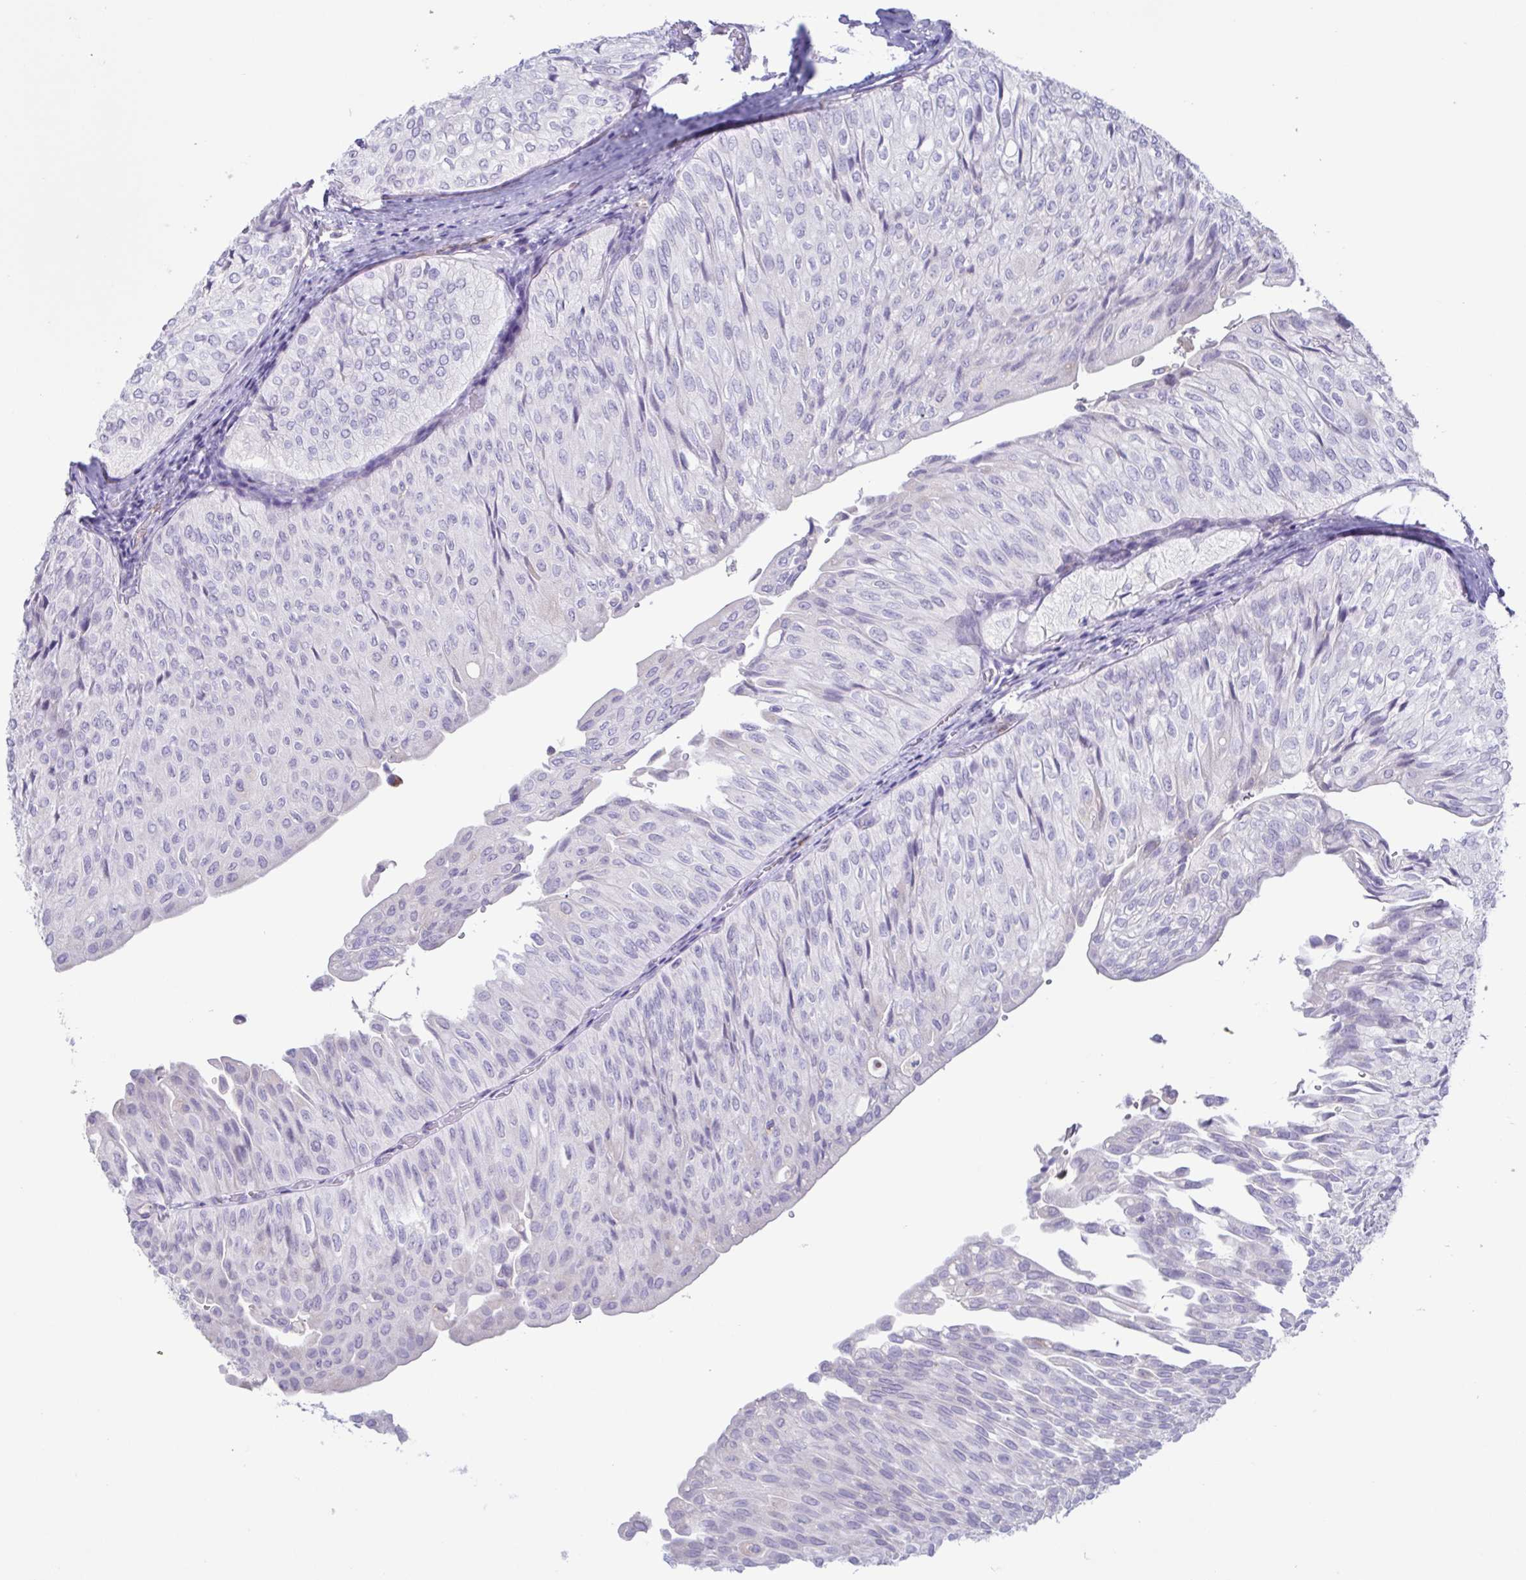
{"staining": {"intensity": "negative", "quantity": "none", "location": "none"}, "tissue": "urothelial cancer", "cell_type": "Tumor cells", "image_type": "cancer", "snomed": [{"axis": "morphology", "description": "Urothelial carcinoma, NOS"}, {"axis": "topography", "description": "Urinary bladder"}], "caption": "Immunohistochemical staining of human transitional cell carcinoma shows no significant expression in tumor cells.", "gene": "ATP6V1G2", "patient": {"sex": "male", "age": 62}}